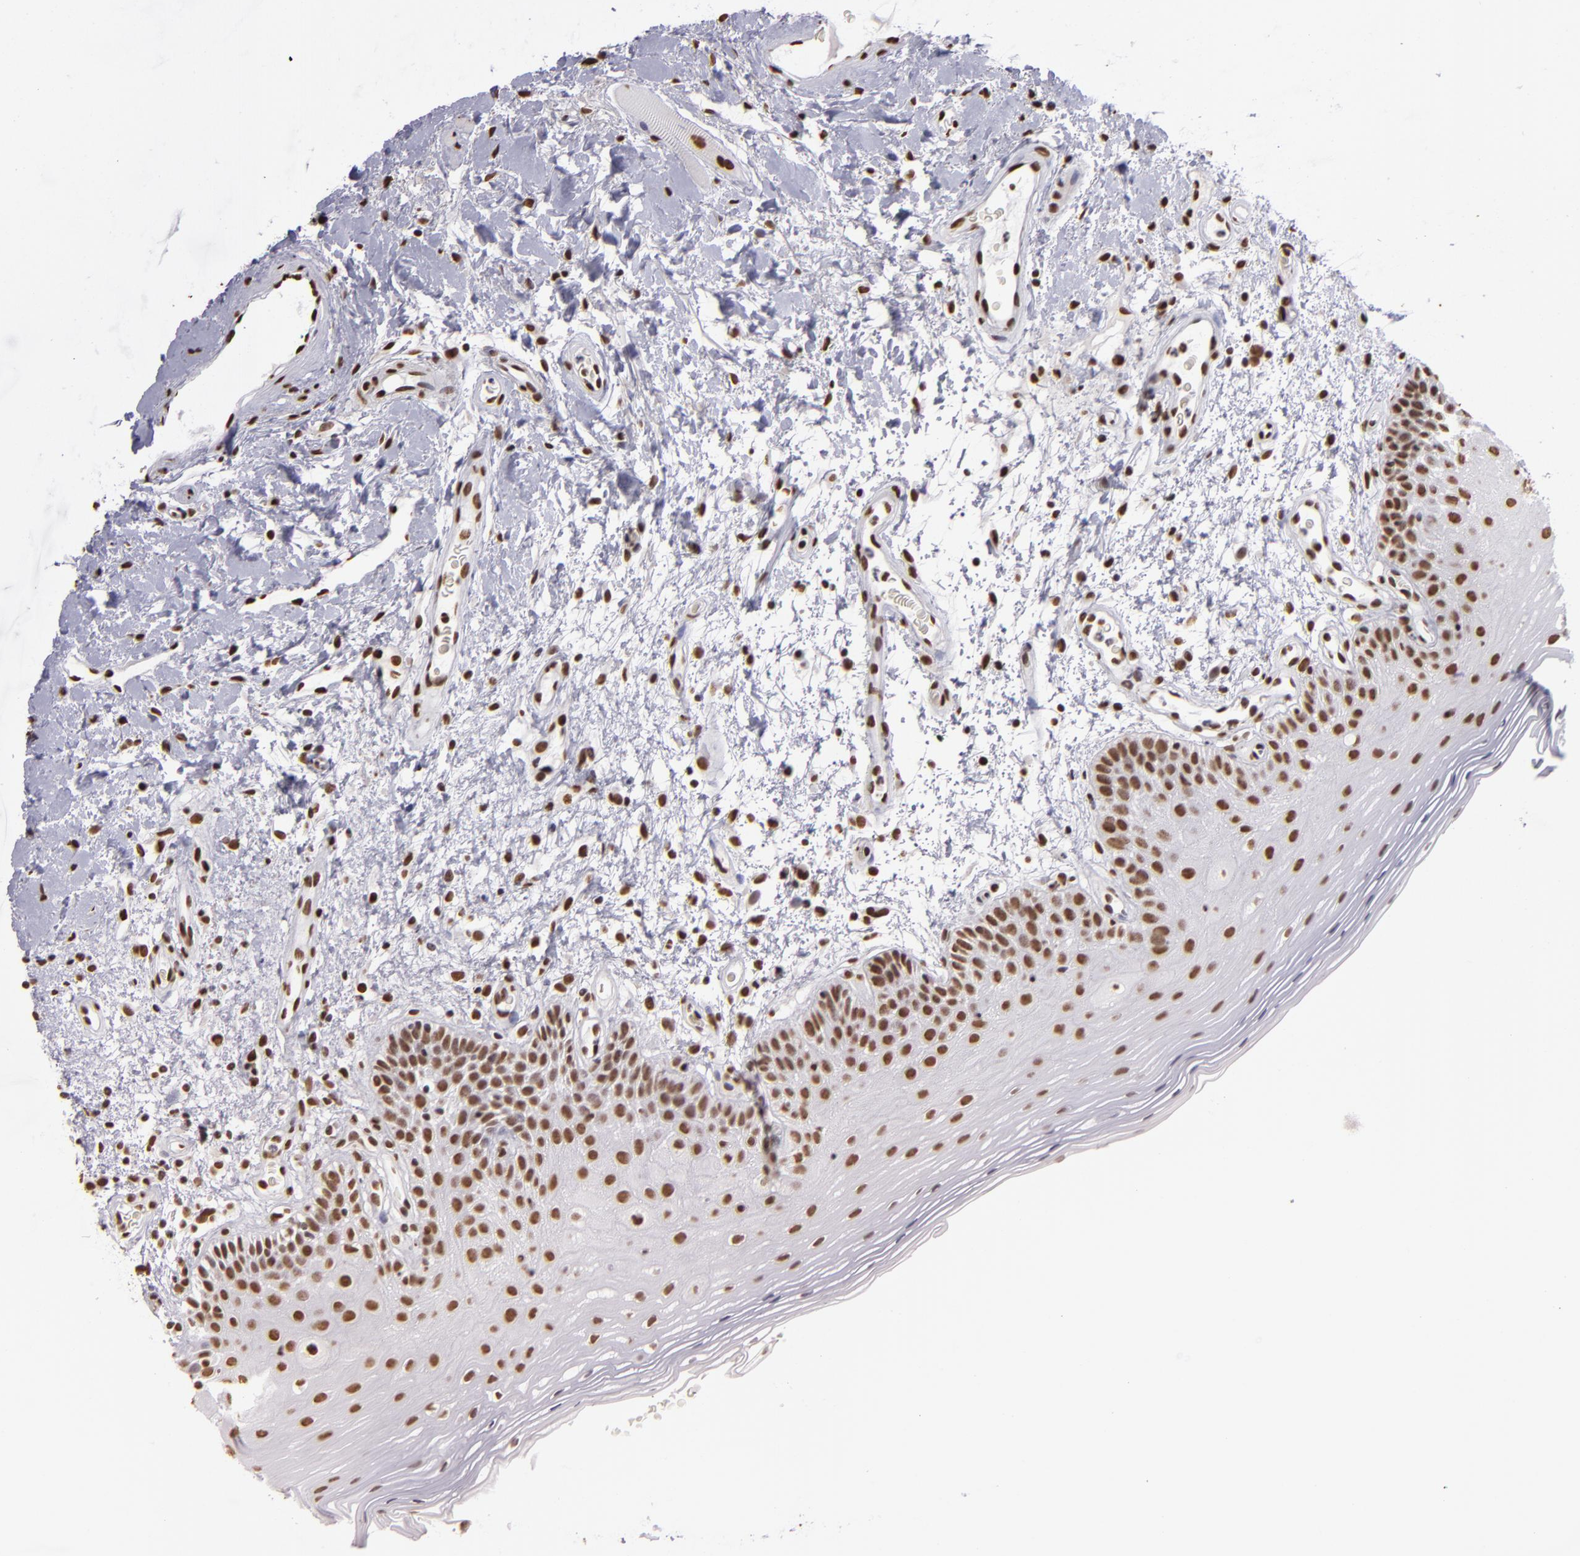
{"staining": {"intensity": "moderate", "quantity": ">75%", "location": "nuclear"}, "tissue": "oral mucosa", "cell_type": "Squamous epithelial cells", "image_type": "normal", "snomed": [{"axis": "morphology", "description": "Normal tissue, NOS"}, {"axis": "morphology", "description": "Squamous cell carcinoma, NOS"}, {"axis": "topography", "description": "Skeletal muscle"}, {"axis": "topography", "description": "Oral tissue"}, {"axis": "topography", "description": "Head-Neck"}], "caption": "Brown immunohistochemical staining in benign human oral mucosa demonstrates moderate nuclear expression in about >75% of squamous epithelial cells.", "gene": "PAPOLA", "patient": {"sex": "male", "age": 71}}